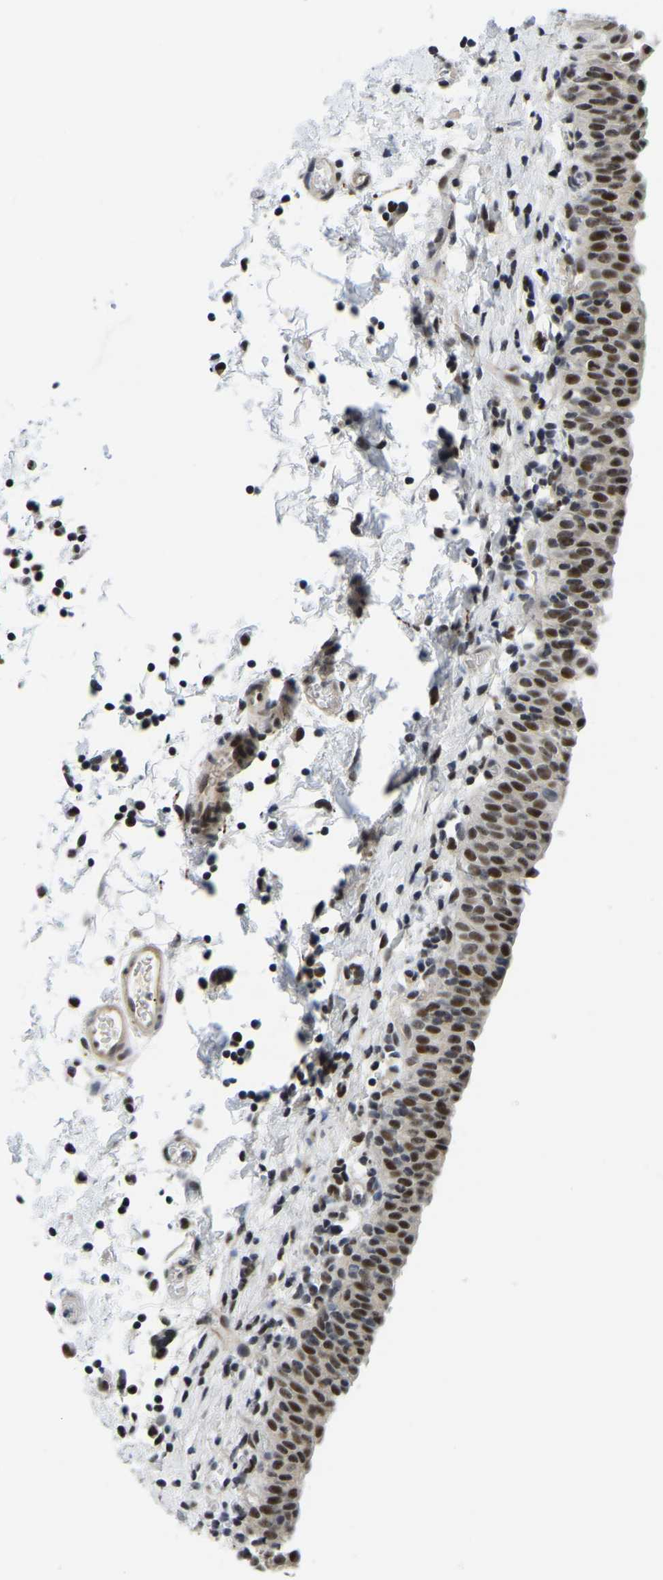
{"staining": {"intensity": "moderate", "quantity": "25%-75%", "location": "nuclear"}, "tissue": "urinary bladder", "cell_type": "Urothelial cells", "image_type": "normal", "snomed": [{"axis": "morphology", "description": "Normal tissue, NOS"}, {"axis": "topography", "description": "Urinary bladder"}], "caption": "Urinary bladder was stained to show a protein in brown. There is medium levels of moderate nuclear positivity in approximately 25%-75% of urothelial cells. The staining is performed using DAB brown chromogen to label protein expression. The nuclei are counter-stained blue using hematoxylin.", "gene": "POLDIP3", "patient": {"sex": "male", "age": 55}}